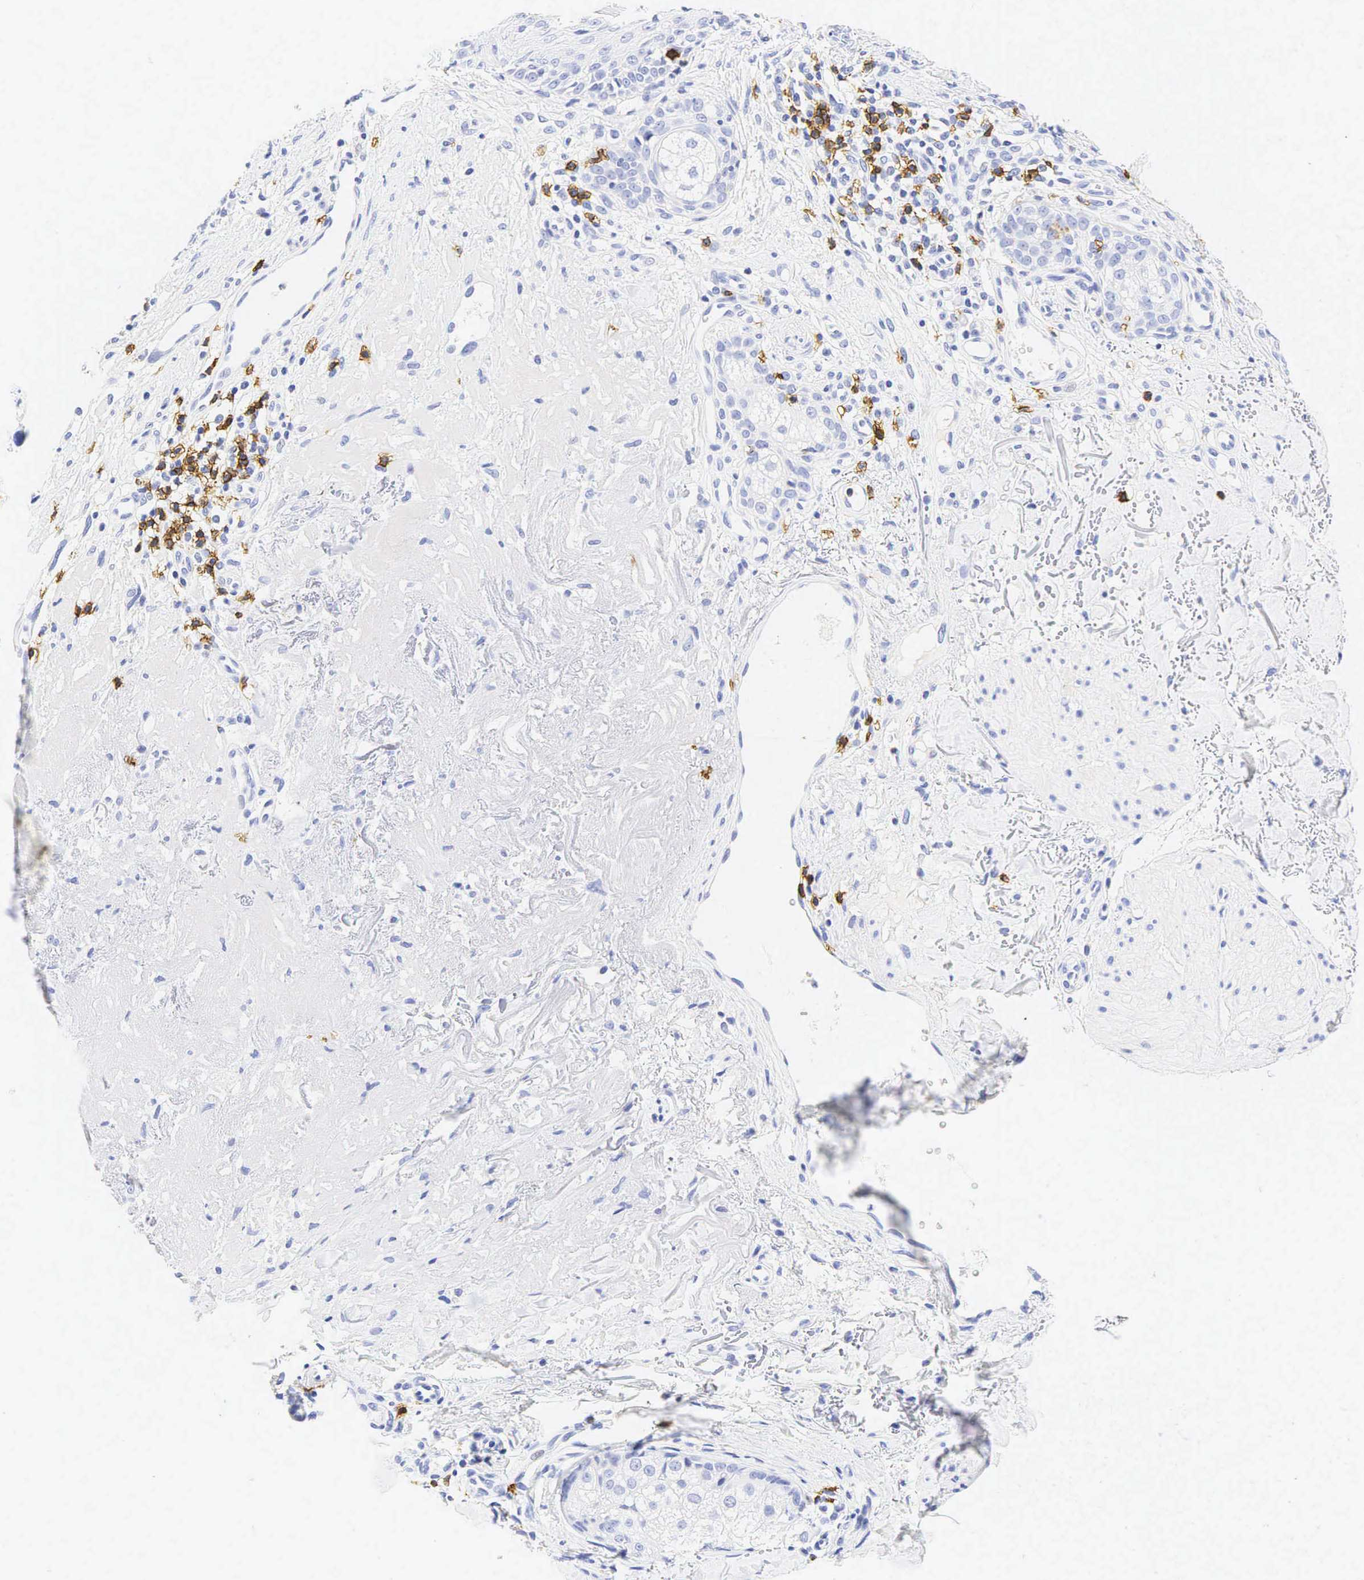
{"staining": {"intensity": "negative", "quantity": "none", "location": "none"}, "tissue": "skin cancer", "cell_type": "Tumor cells", "image_type": "cancer", "snomed": [{"axis": "morphology", "description": "Squamous cell carcinoma, NOS"}, {"axis": "topography", "description": "Skin"}], "caption": "The immunohistochemistry image has no significant staining in tumor cells of squamous cell carcinoma (skin) tissue.", "gene": "CD8A", "patient": {"sex": "male", "age": 77}}